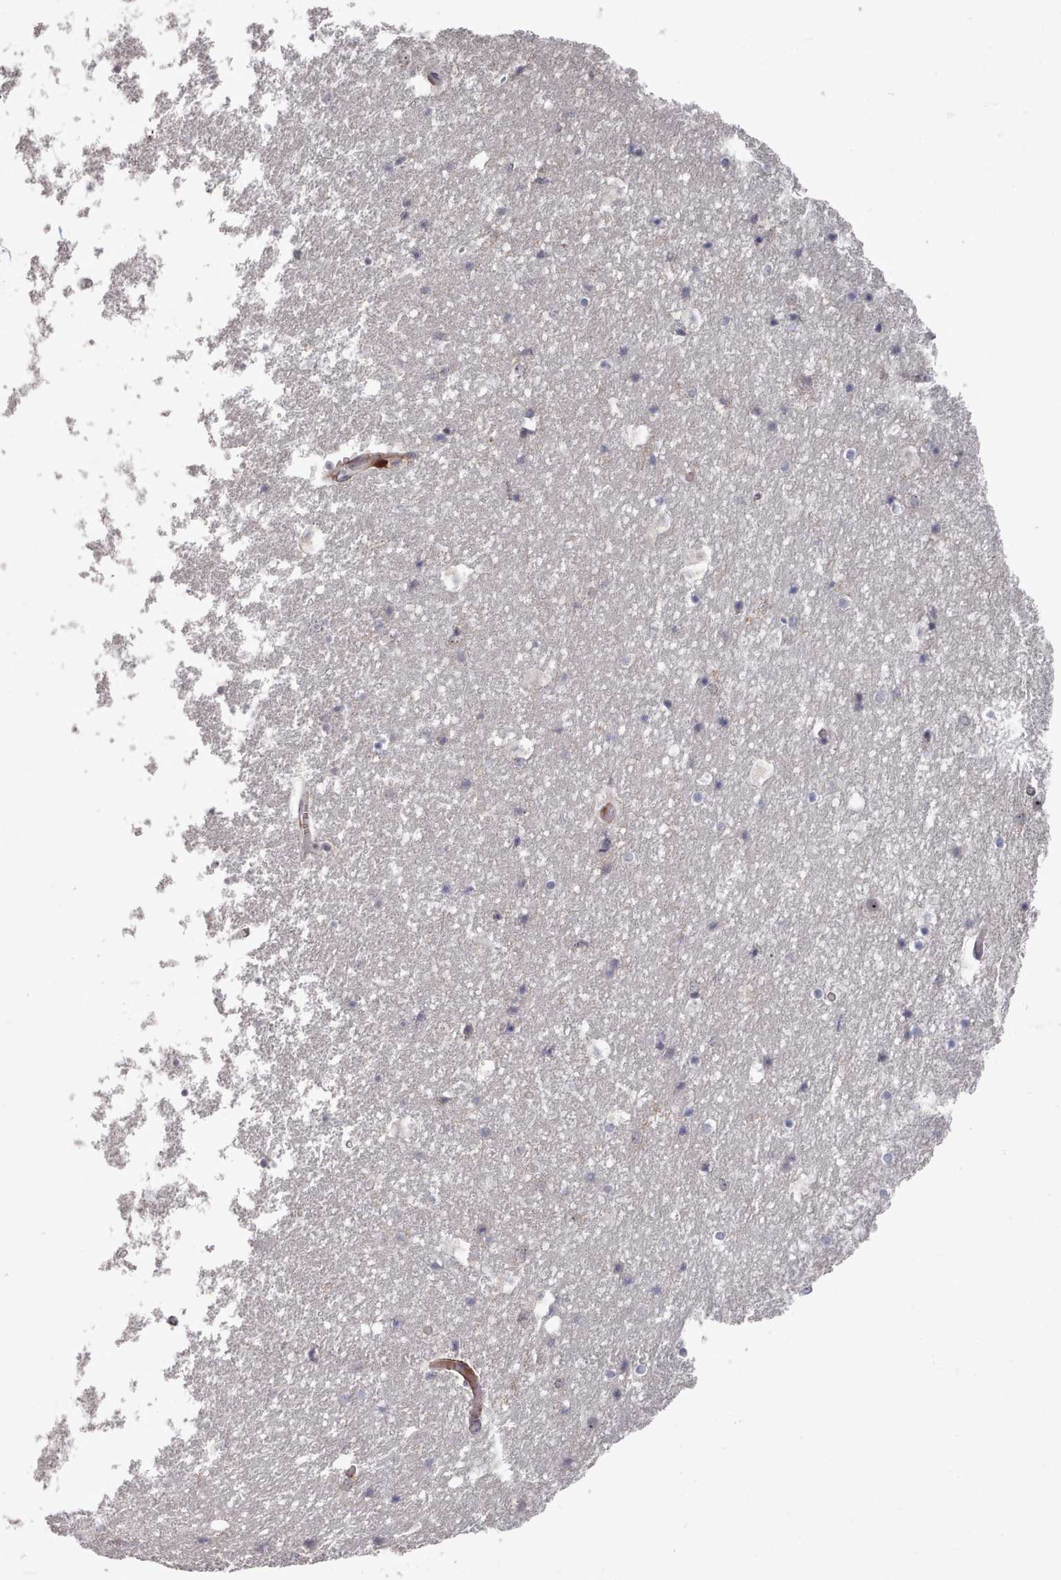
{"staining": {"intensity": "negative", "quantity": "none", "location": "none"}, "tissue": "hippocampus", "cell_type": "Glial cells", "image_type": "normal", "snomed": [{"axis": "morphology", "description": "Normal tissue, NOS"}, {"axis": "topography", "description": "Hippocampus"}], "caption": "Immunohistochemistry (IHC) of normal human hippocampus demonstrates no expression in glial cells.", "gene": "COL8A2", "patient": {"sex": "female", "age": 52}}